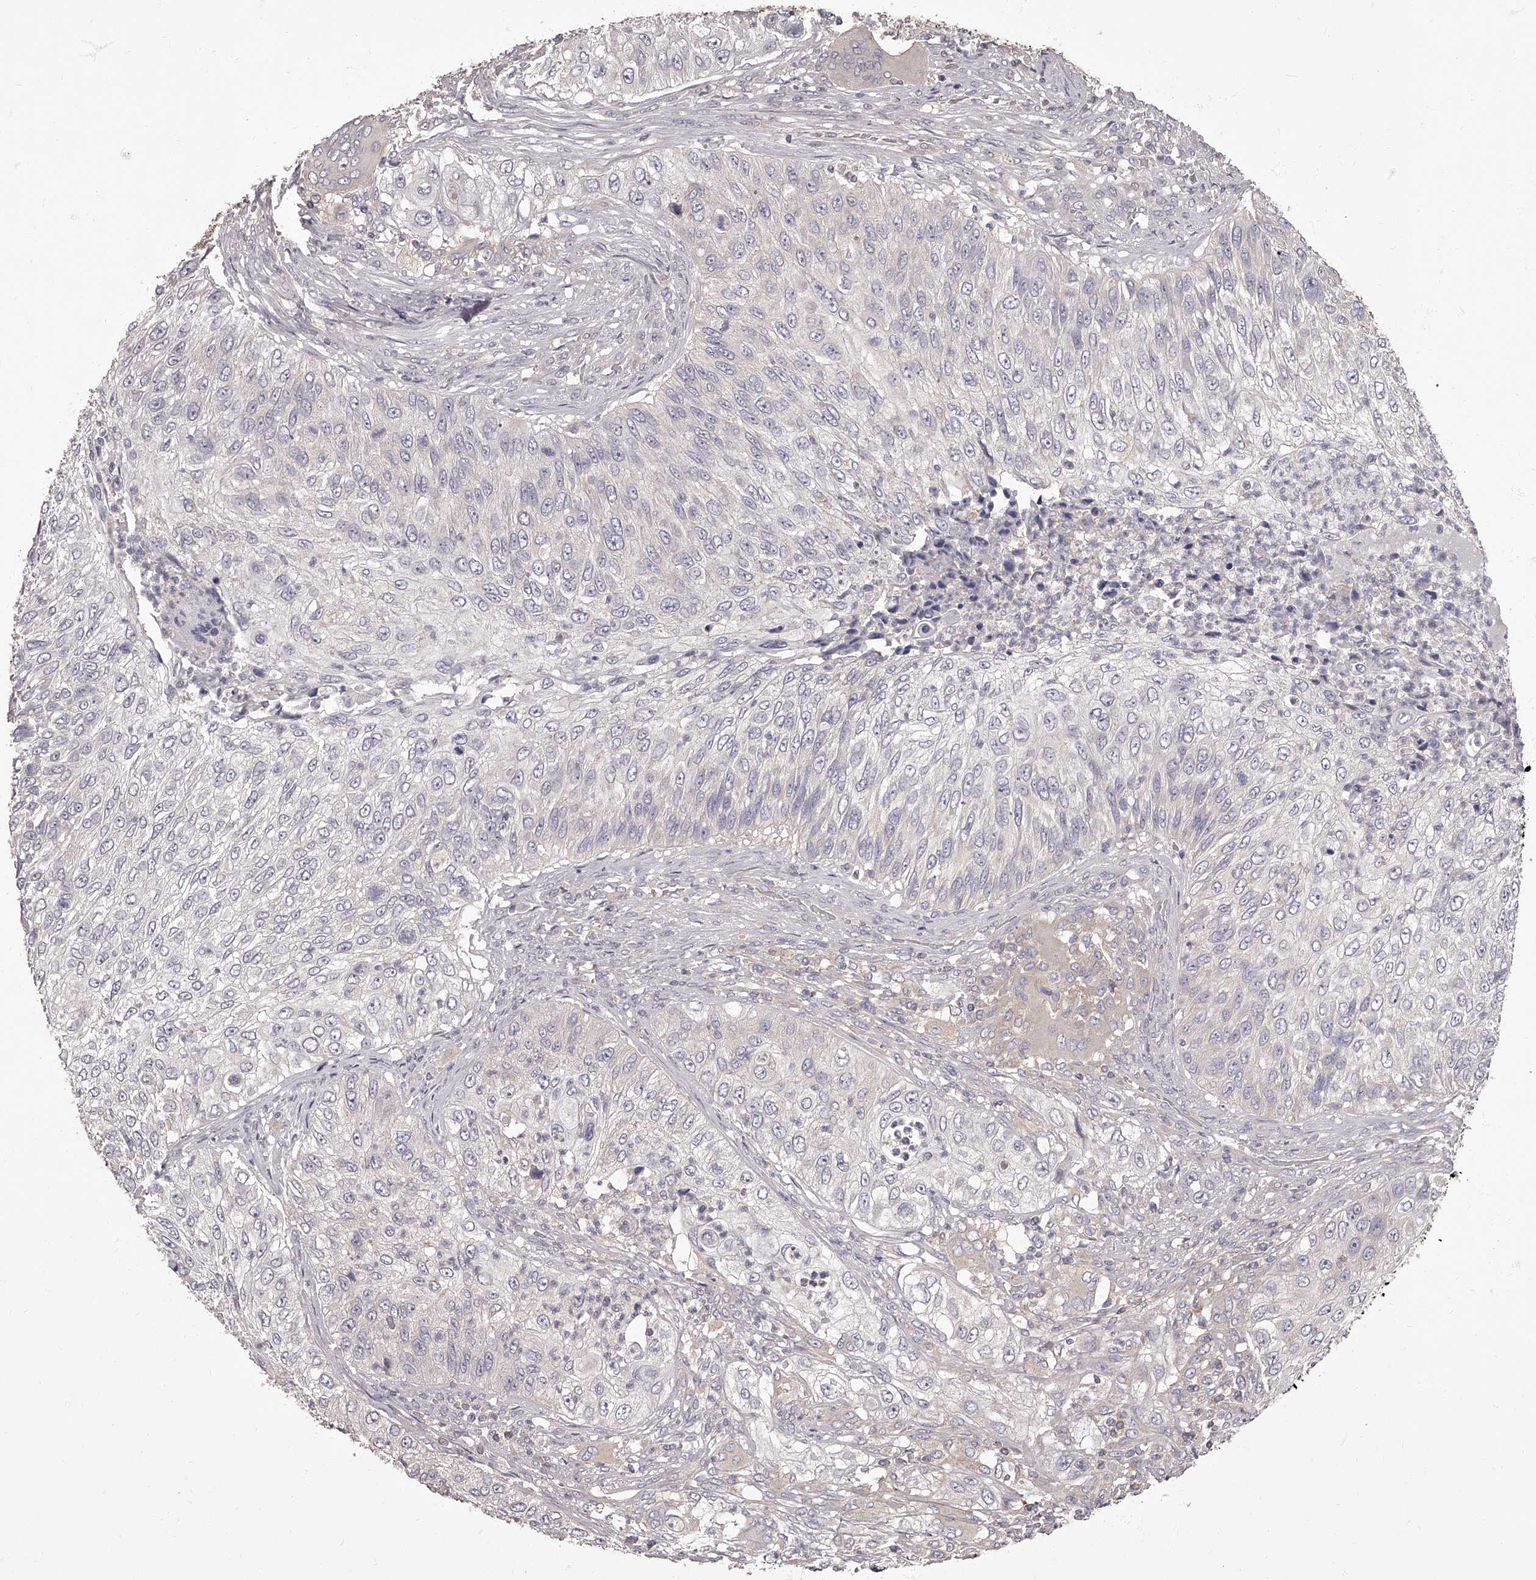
{"staining": {"intensity": "negative", "quantity": "none", "location": "none"}, "tissue": "urothelial cancer", "cell_type": "Tumor cells", "image_type": "cancer", "snomed": [{"axis": "morphology", "description": "Urothelial carcinoma, High grade"}, {"axis": "topography", "description": "Urinary bladder"}], "caption": "DAB immunohistochemical staining of high-grade urothelial carcinoma reveals no significant staining in tumor cells. (DAB IHC with hematoxylin counter stain).", "gene": "APEH", "patient": {"sex": "female", "age": 60}}